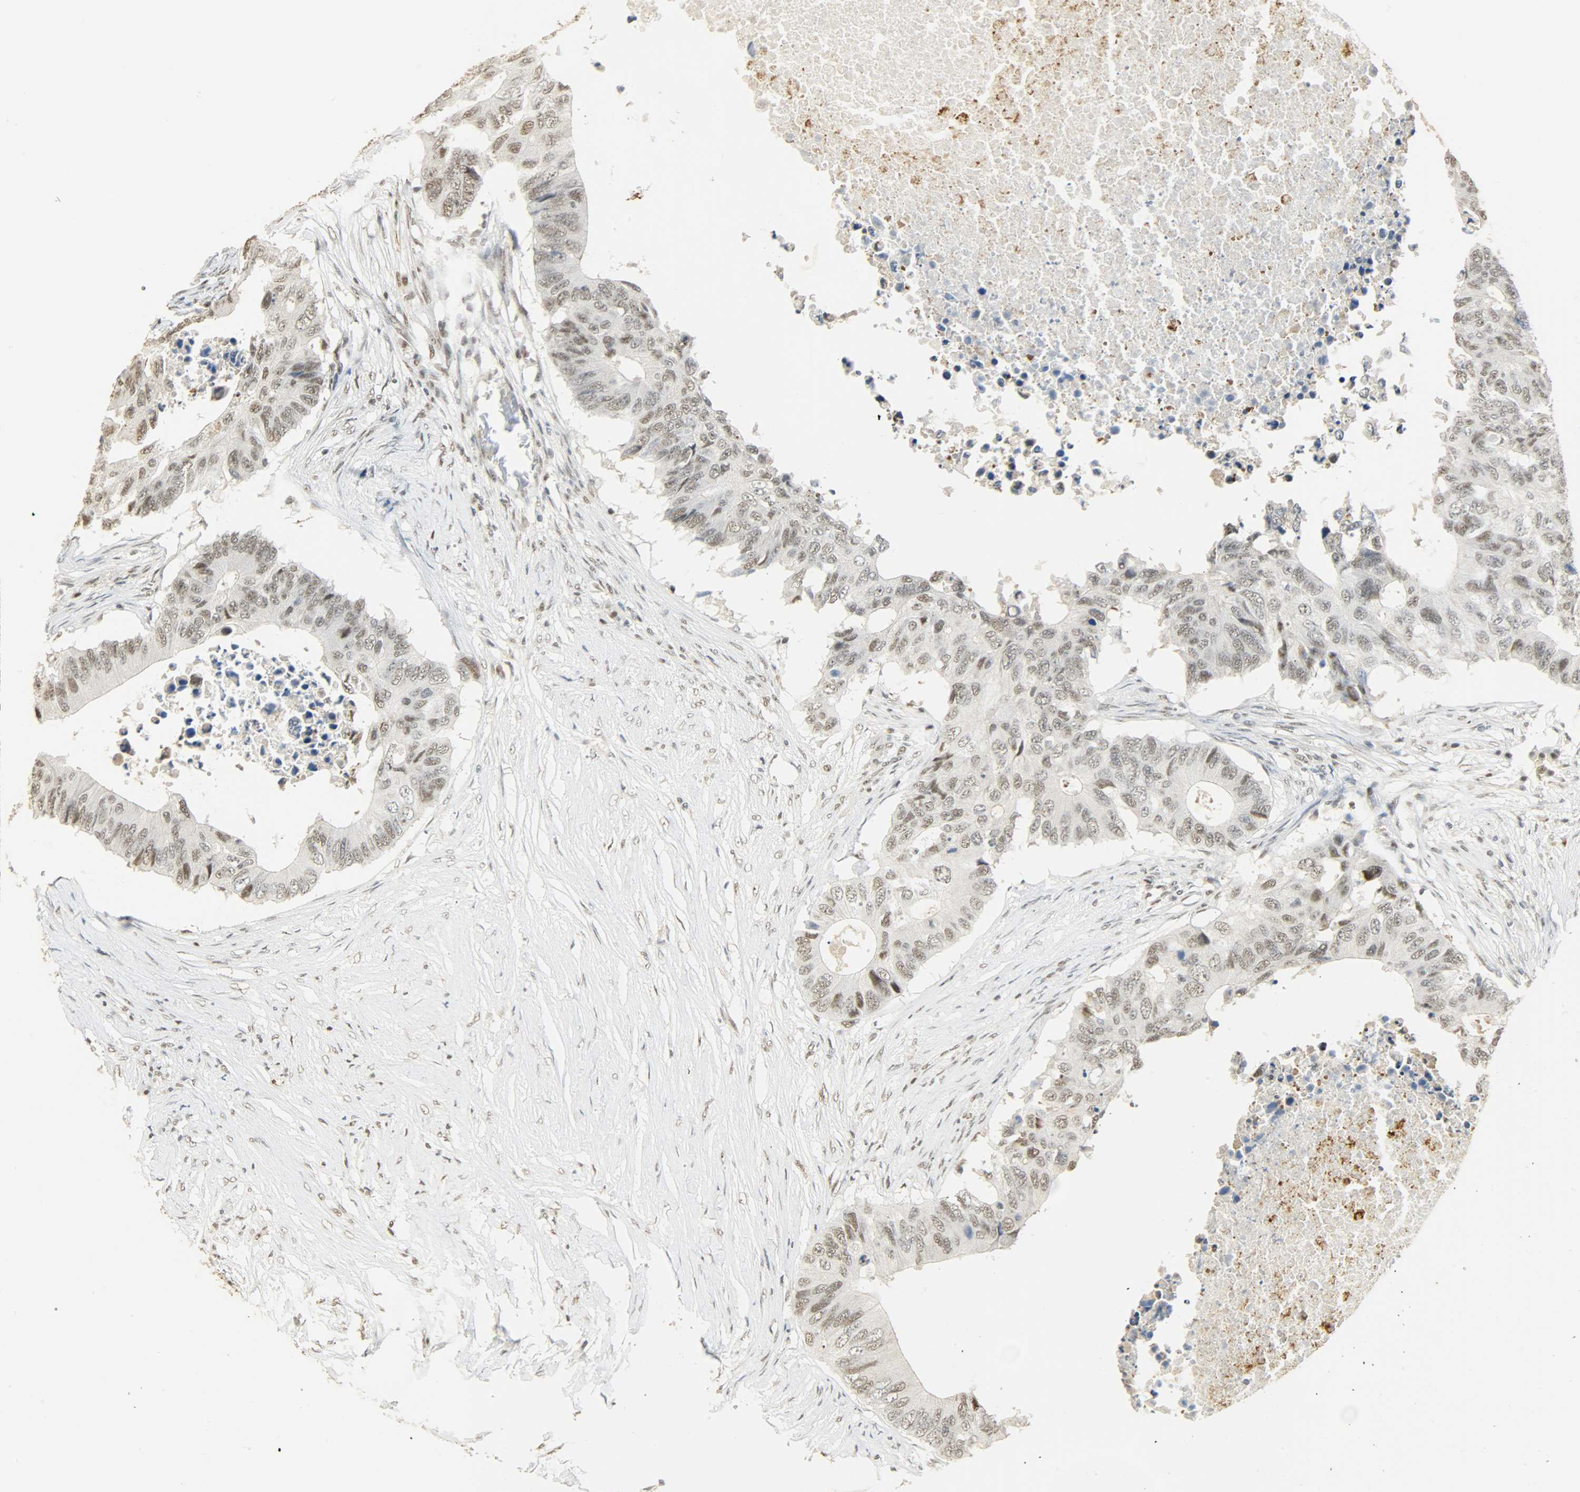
{"staining": {"intensity": "weak", "quantity": ">75%", "location": "nuclear"}, "tissue": "colorectal cancer", "cell_type": "Tumor cells", "image_type": "cancer", "snomed": [{"axis": "morphology", "description": "Adenocarcinoma, NOS"}, {"axis": "topography", "description": "Colon"}], "caption": "Colorectal cancer (adenocarcinoma) was stained to show a protein in brown. There is low levels of weak nuclear expression in approximately >75% of tumor cells. (brown staining indicates protein expression, while blue staining denotes nuclei).", "gene": "NGFR", "patient": {"sex": "male", "age": 71}}